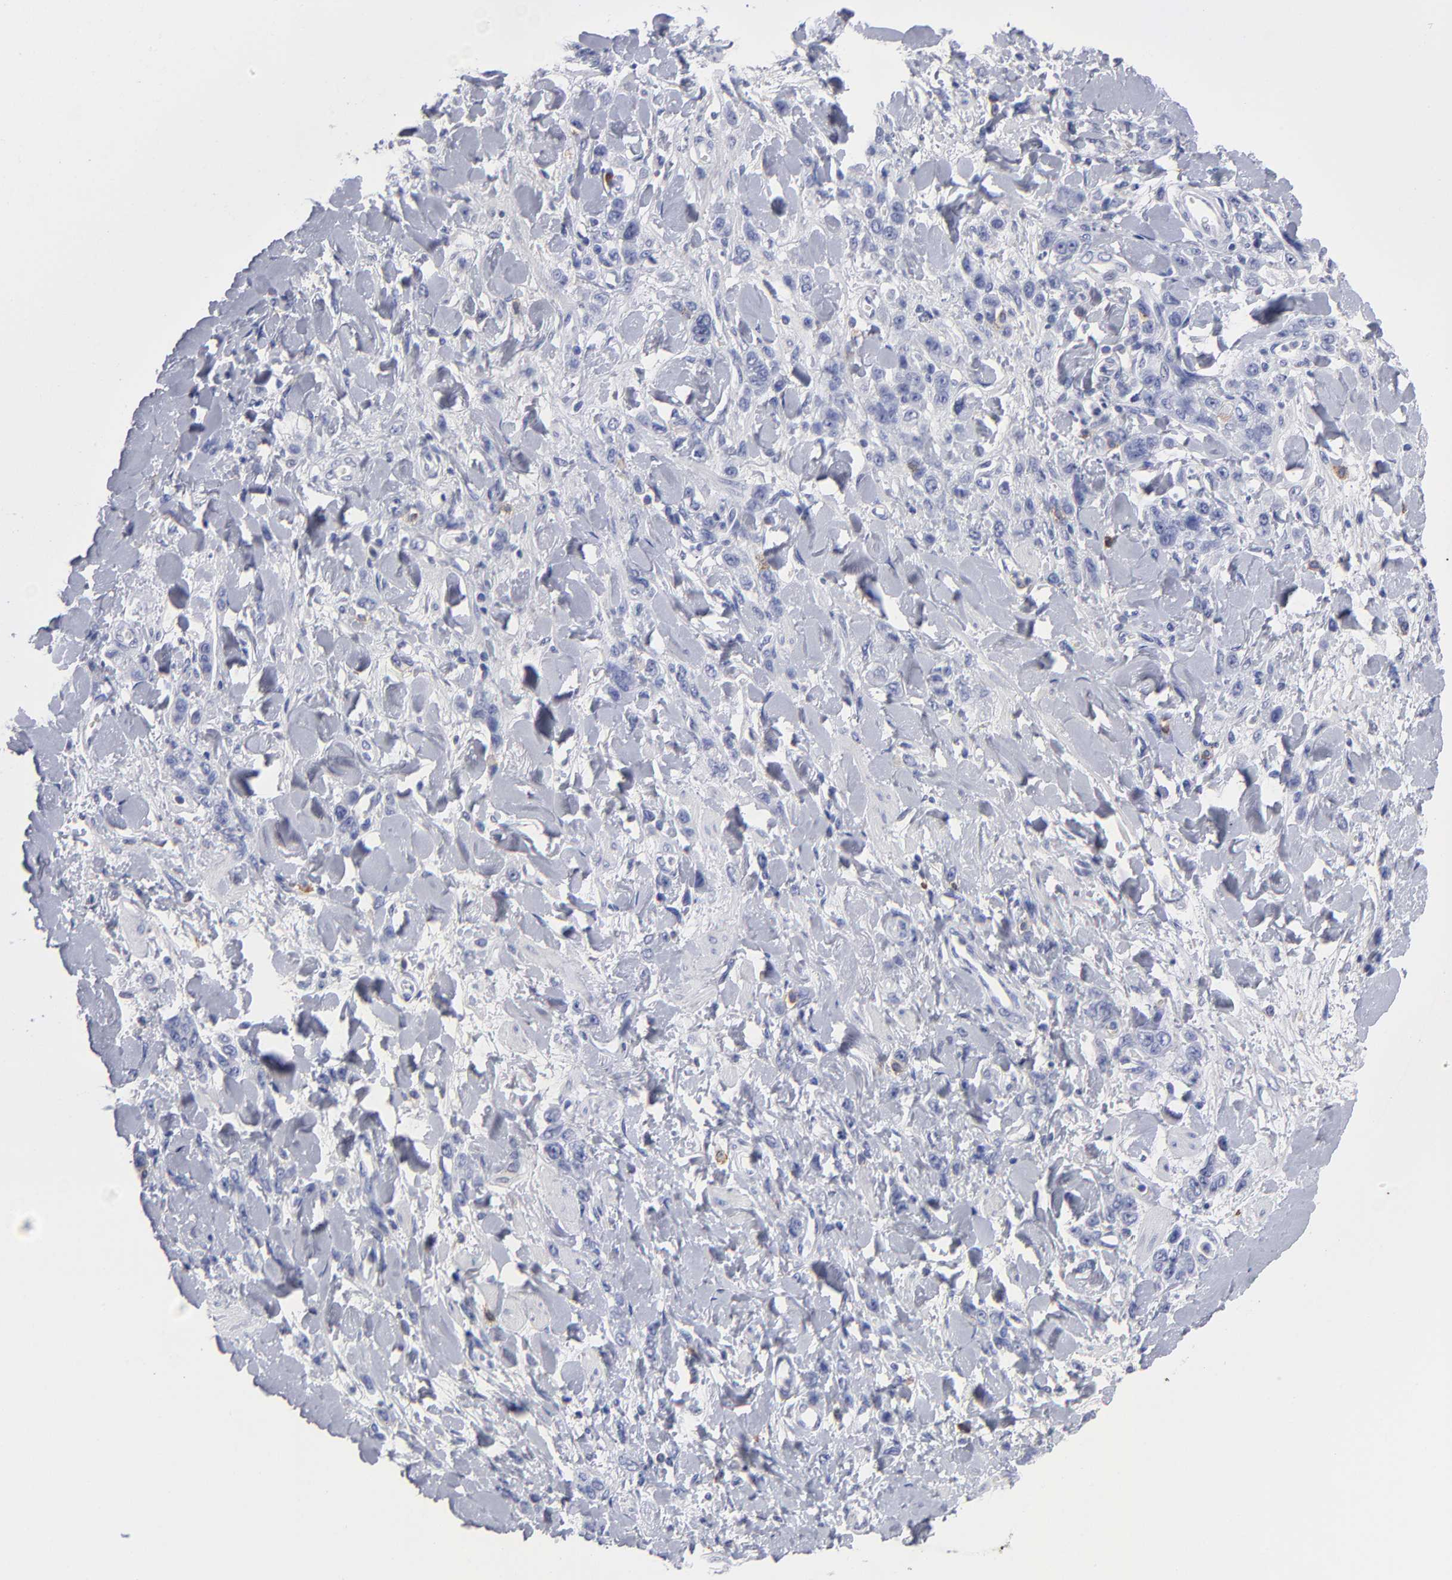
{"staining": {"intensity": "negative", "quantity": "none", "location": "none"}, "tissue": "stomach cancer", "cell_type": "Tumor cells", "image_type": "cancer", "snomed": [{"axis": "morphology", "description": "Normal tissue, NOS"}, {"axis": "morphology", "description": "Adenocarcinoma, NOS"}, {"axis": "topography", "description": "Stomach"}], "caption": "DAB (3,3'-diaminobenzidine) immunohistochemical staining of human stomach cancer (adenocarcinoma) demonstrates no significant positivity in tumor cells. (Immunohistochemistry (ihc), brightfield microscopy, high magnification).", "gene": "LAT2", "patient": {"sex": "male", "age": 82}}